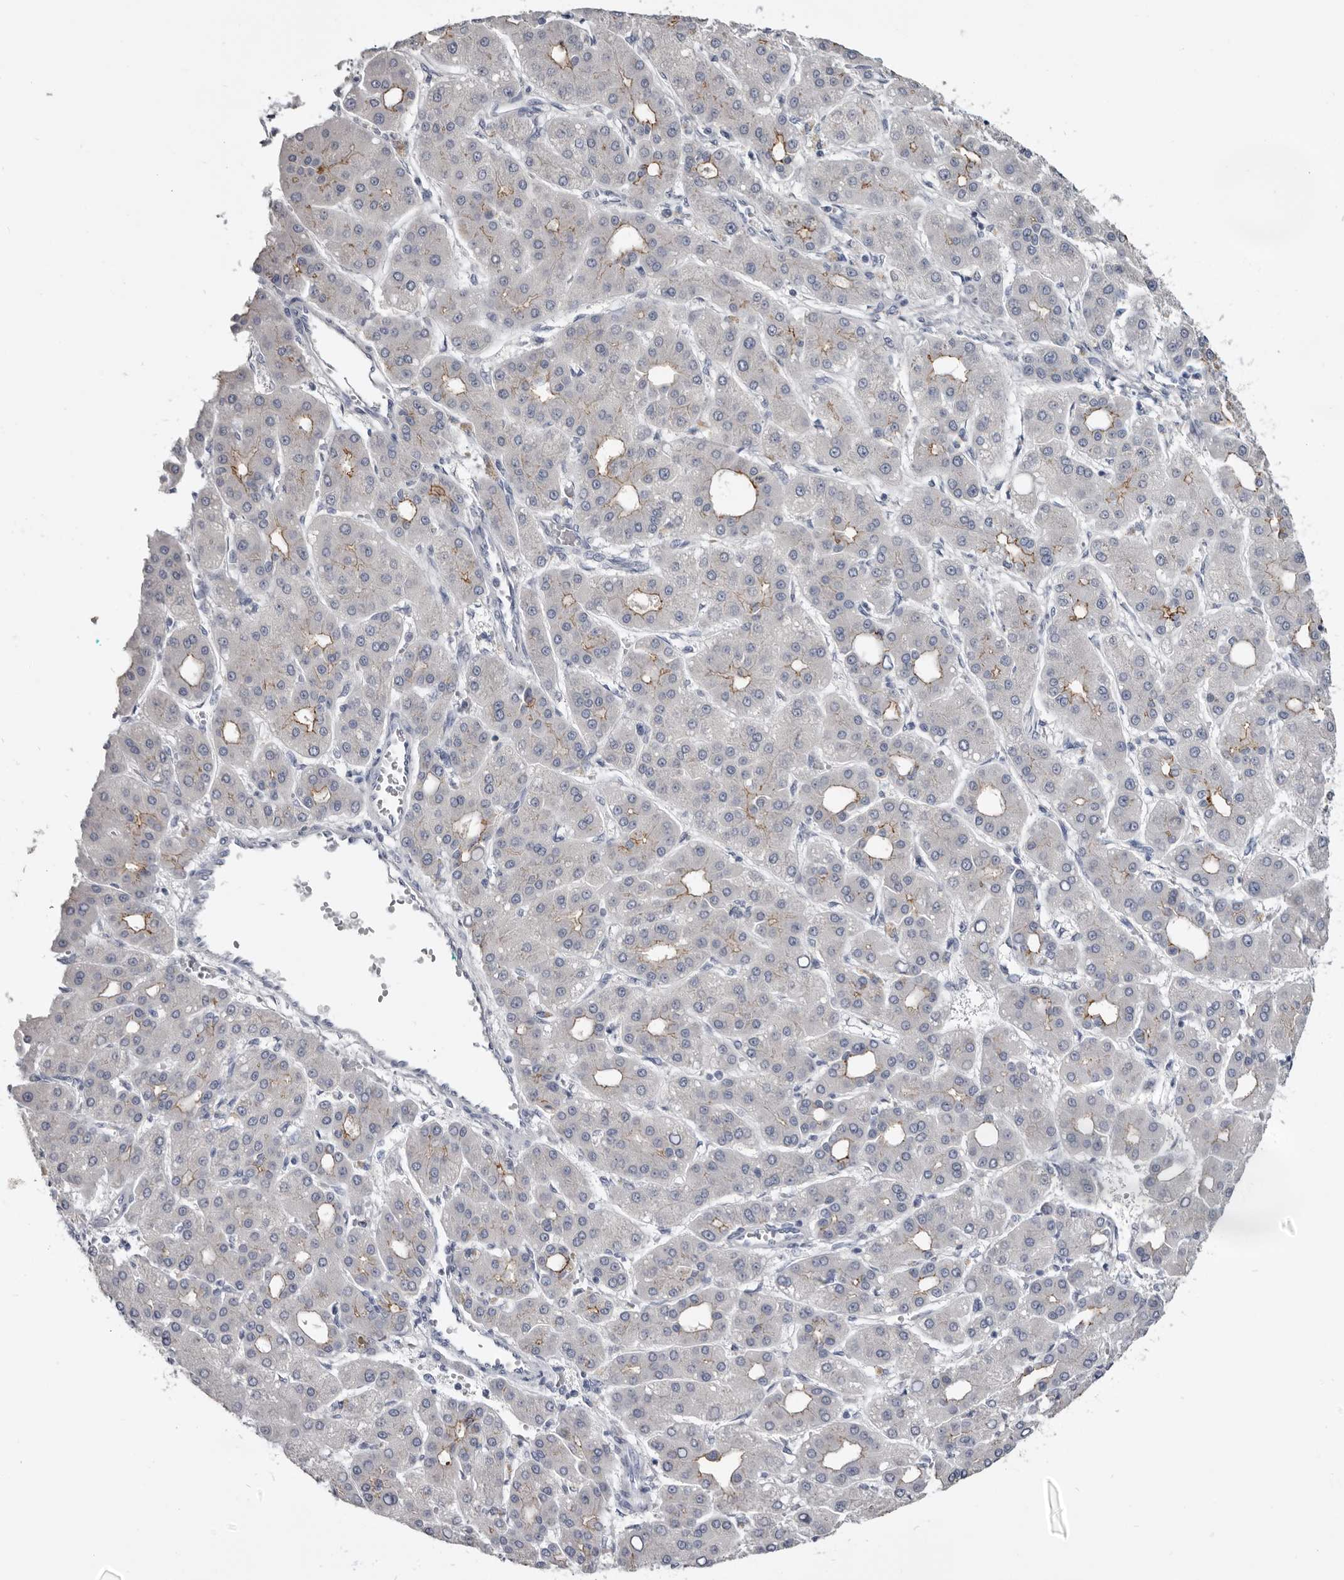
{"staining": {"intensity": "moderate", "quantity": "25%-75%", "location": "cytoplasmic/membranous"}, "tissue": "liver cancer", "cell_type": "Tumor cells", "image_type": "cancer", "snomed": [{"axis": "morphology", "description": "Carcinoma, Hepatocellular, NOS"}, {"axis": "topography", "description": "Liver"}], "caption": "Liver cancer (hepatocellular carcinoma) stained for a protein shows moderate cytoplasmic/membranous positivity in tumor cells. The staining was performed using DAB (3,3'-diaminobenzidine) to visualize the protein expression in brown, while the nuclei were stained in blue with hematoxylin (Magnification: 20x).", "gene": "CGN", "patient": {"sex": "male", "age": 65}}